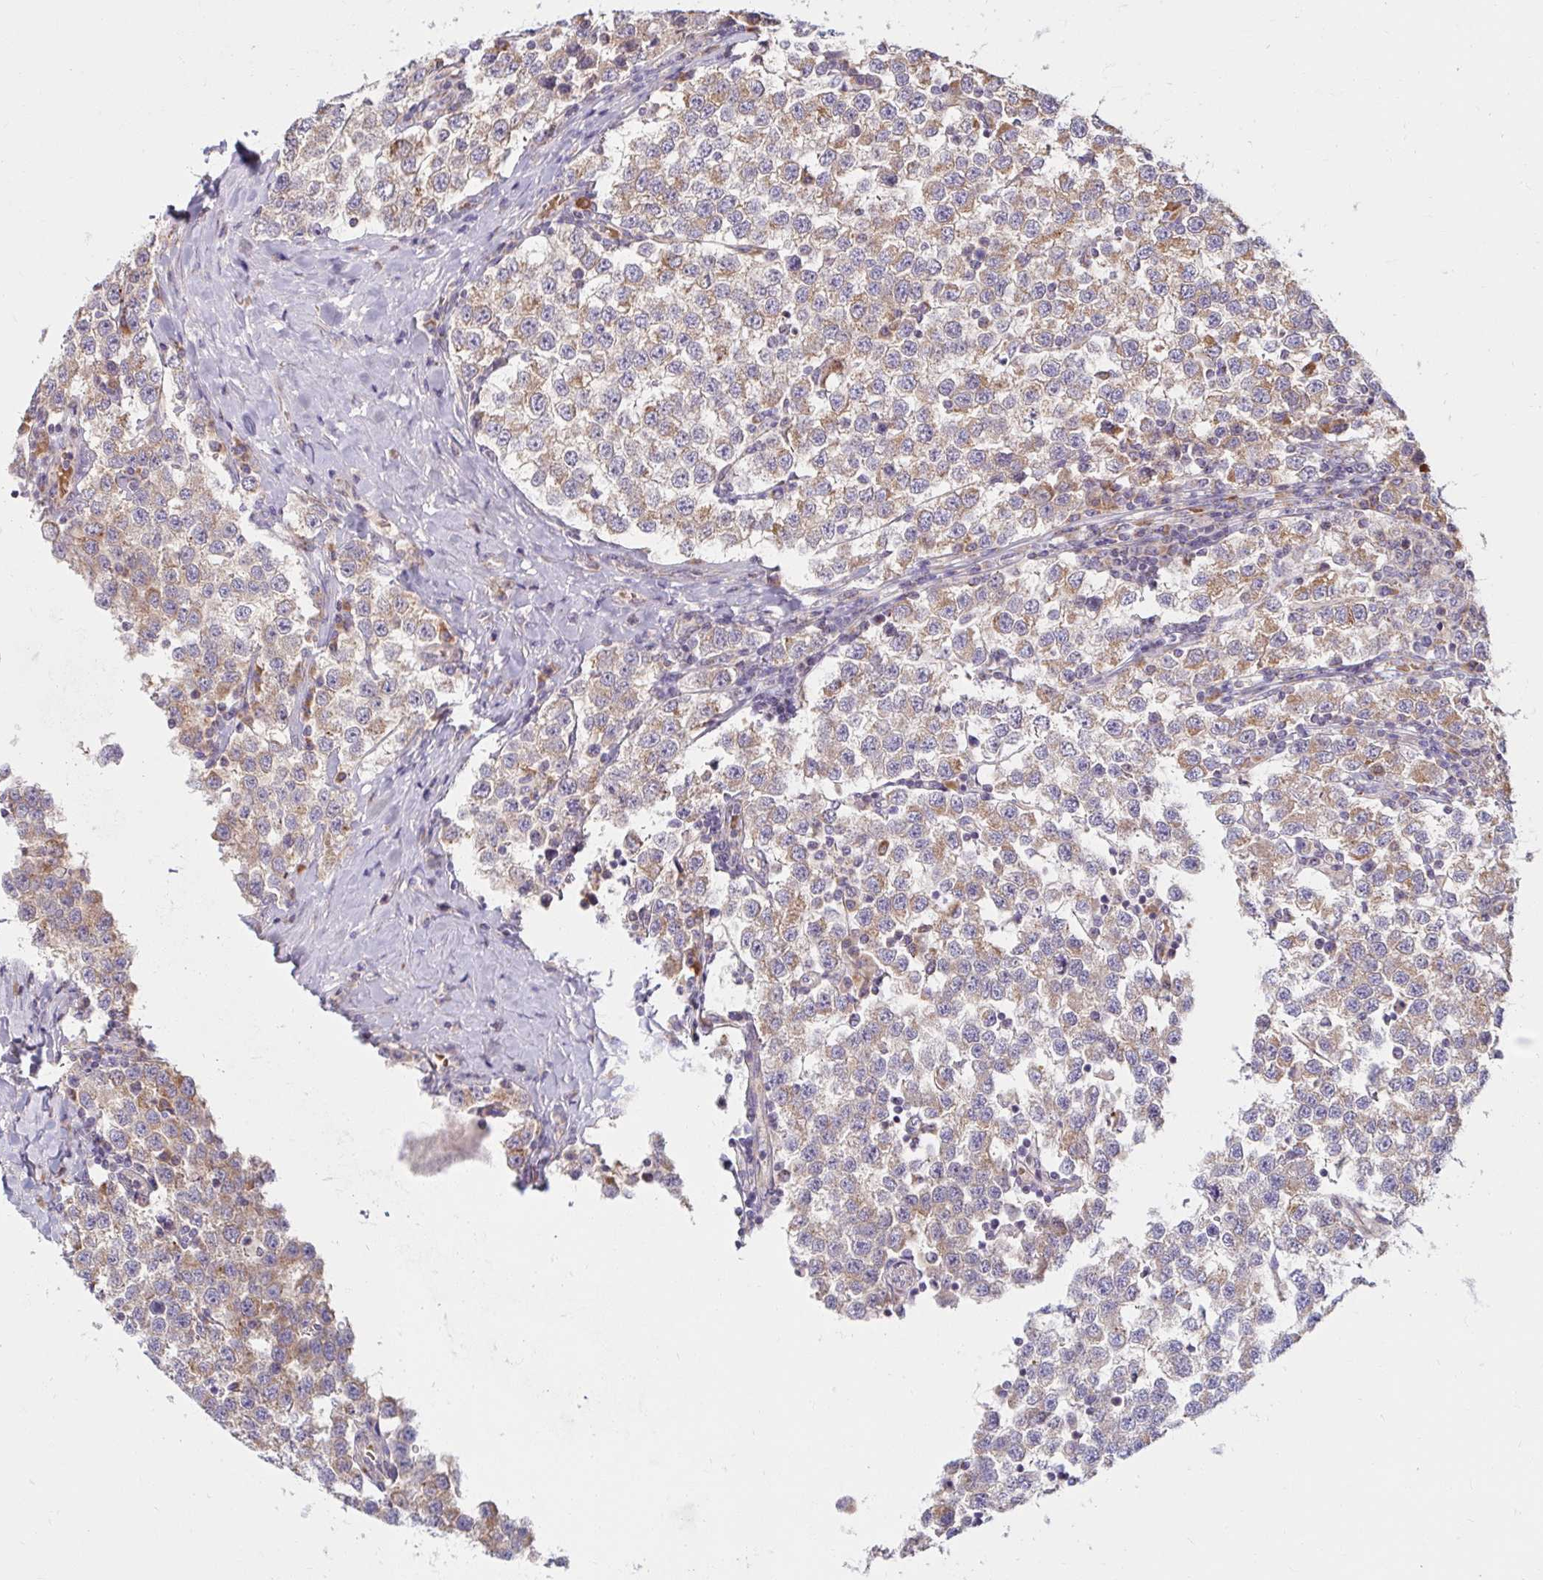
{"staining": {"intensity": "weak", "quantity": ">75%", "location": "cytoplasmic/membranous"}, "tissue": "testis cancer", "cell_type": "Tumor cells", "image_type": "cancer", "snomed": [{"axis": "morphology", "description": "Seminoma, NOS"}, {"axis": "topography", "description": "Testis"}], "caption": "Protein staining of seminoma (testis) tissue displays weak cytoplasmic/membranous expression in approximately >75% of tumor cells.", "gene": "SKP2", "patient": {"sex": "male", "age": 34}}